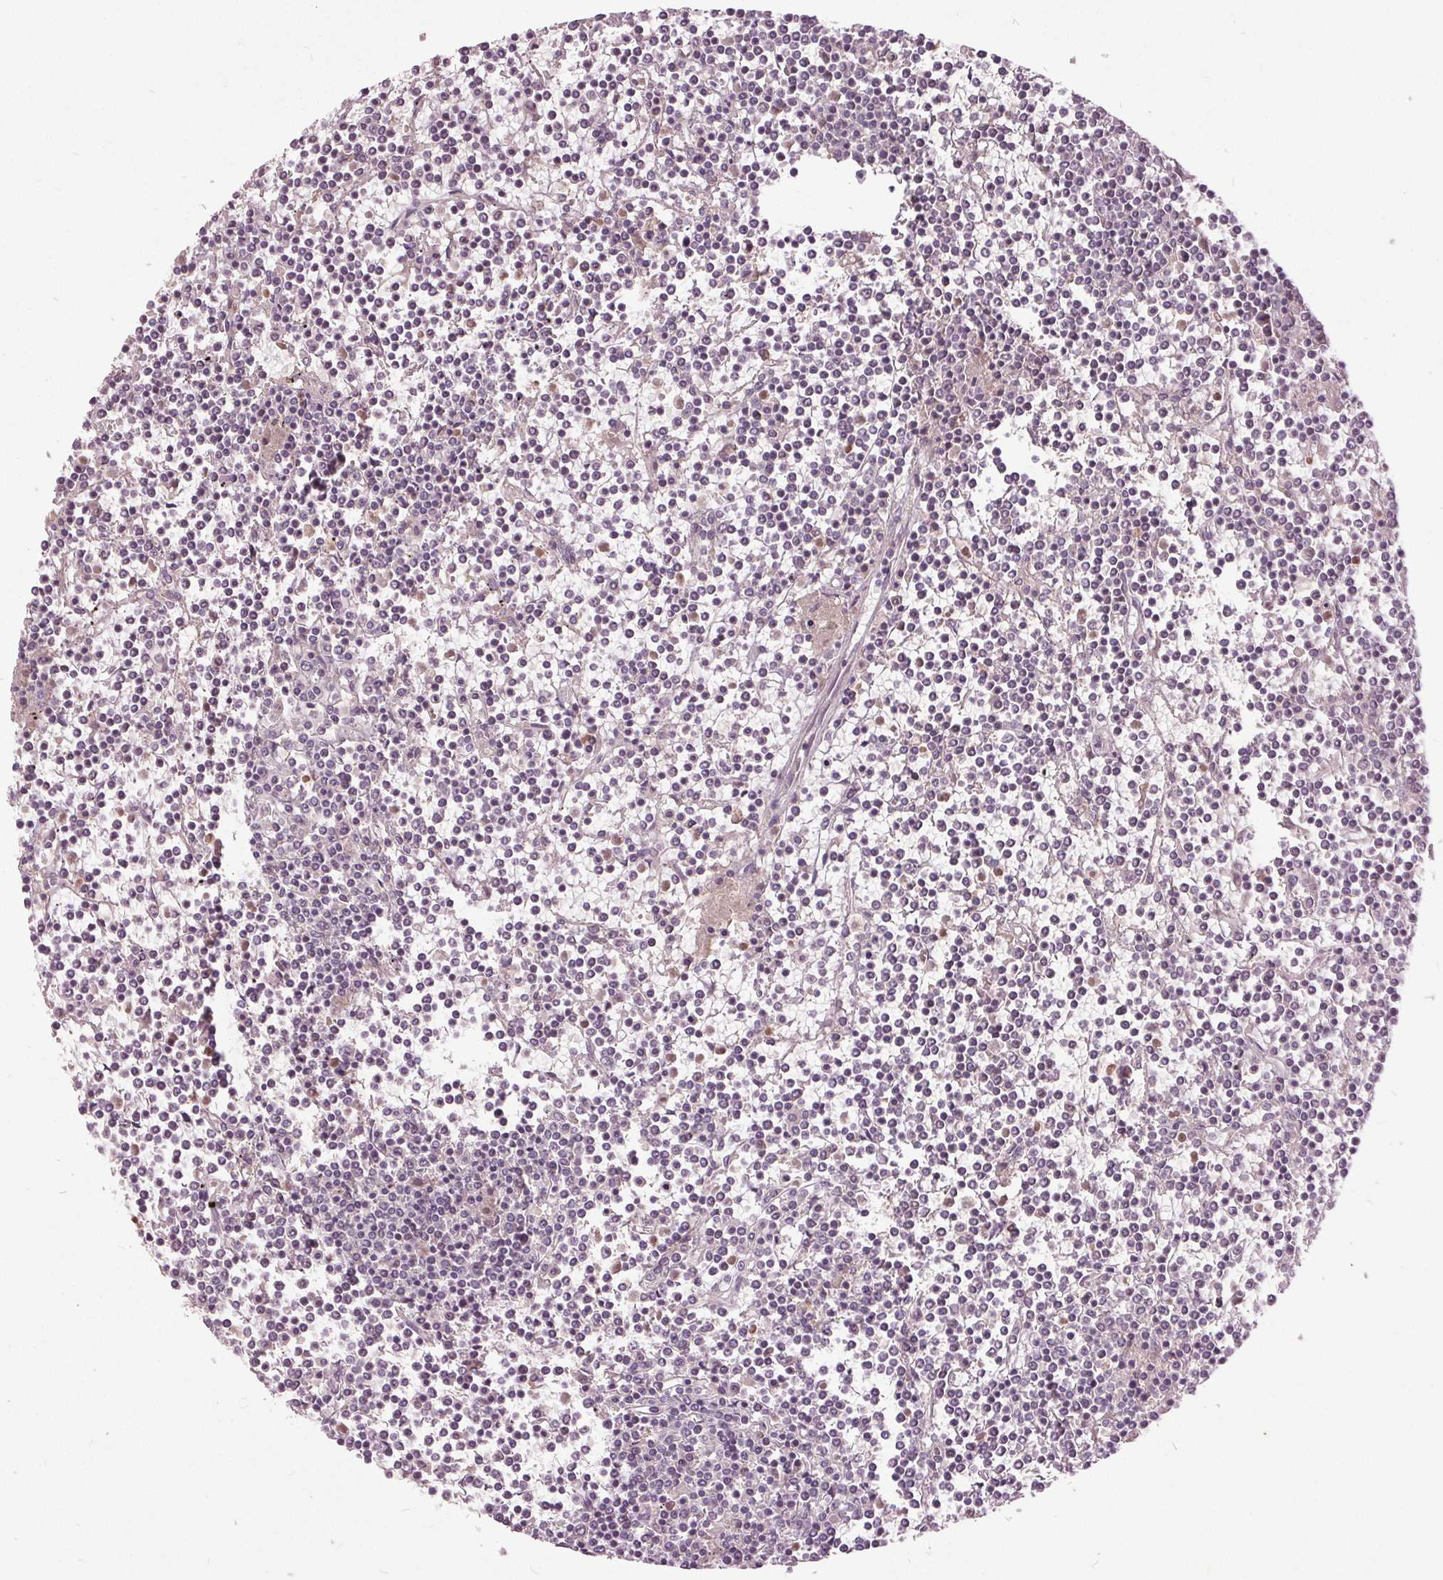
{"staining": {"intensity": "negative", "quantity": "none", "location": "none"}, "tissue": "lymphoma", "cell_type": "Tumor cells", "image_type": "cancer", "snomed": [{"axis": "morphology", "description": "Malignant lymphoma, non-Hodgkin's type, Low grade"}, {"axis": "topography", "description": "Spleen"}], "caption": "Micrograph shows no protein expression in tumor cells of low-grade malignant lymphoma, non-Hodgkin's type tissue.", "gene": "PDGFD", "patient": {"sex": "female", "age": 19}}